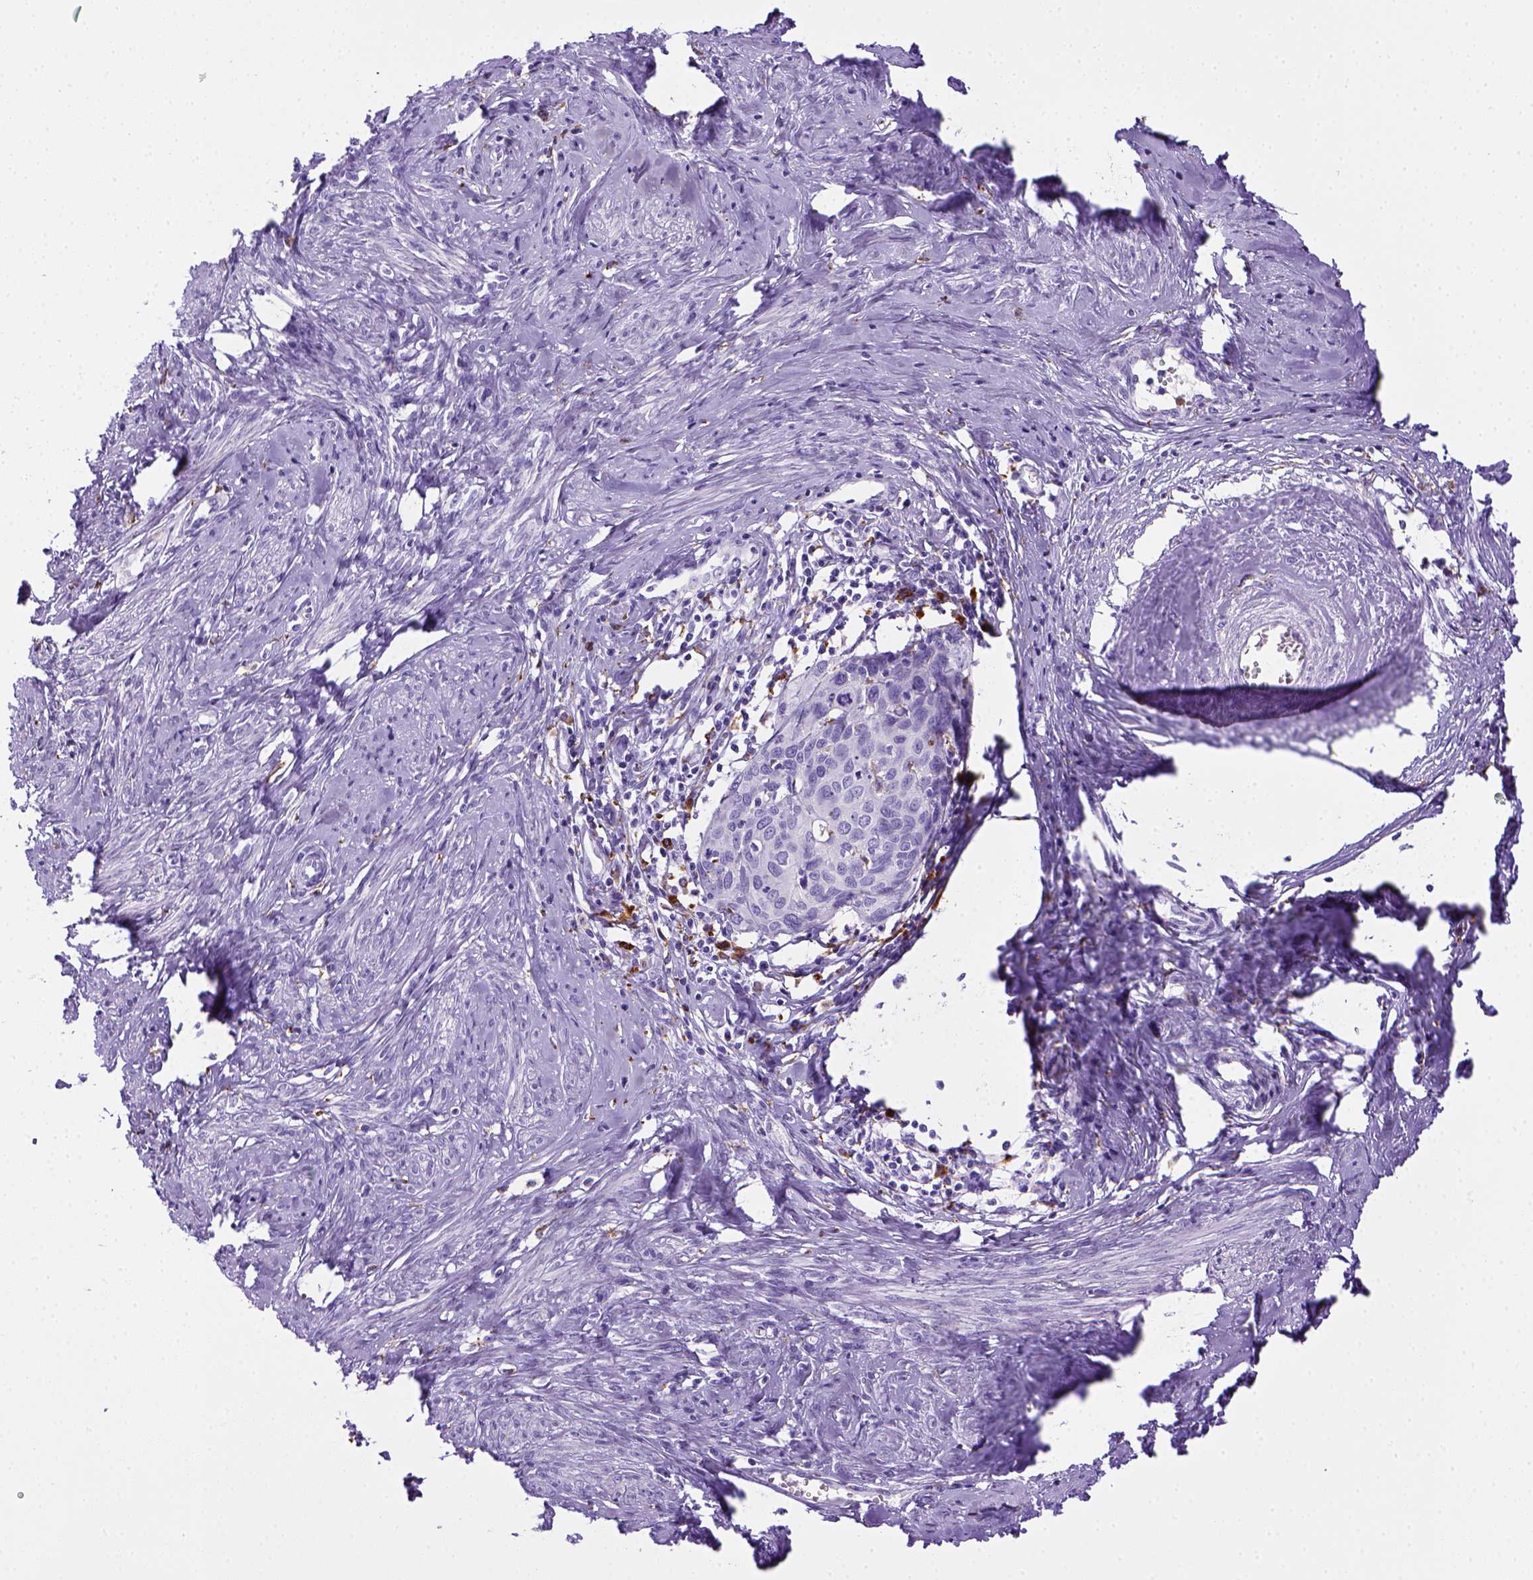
{"staining": {"intensity": "negative", "quantity": "none", "location": "none"}, "tissue": "cervical cancer", "cell_type": "Tumor cells", "image_type": "cancer", "snomed": [{"axis": "morphology", "description": "Squamous cell carcinoma, NOS"}, {"axis": "topography", "description": "Cervix"}], "caption": "An immunohistochemistry photomicrograph of squamous cell carcinoma (cervical) is shown. There is no staining in tumor cells of squamous cell carcinoma (cervical).", "gene": "CD68", "patient": {"sex": "female", "age": 62}}